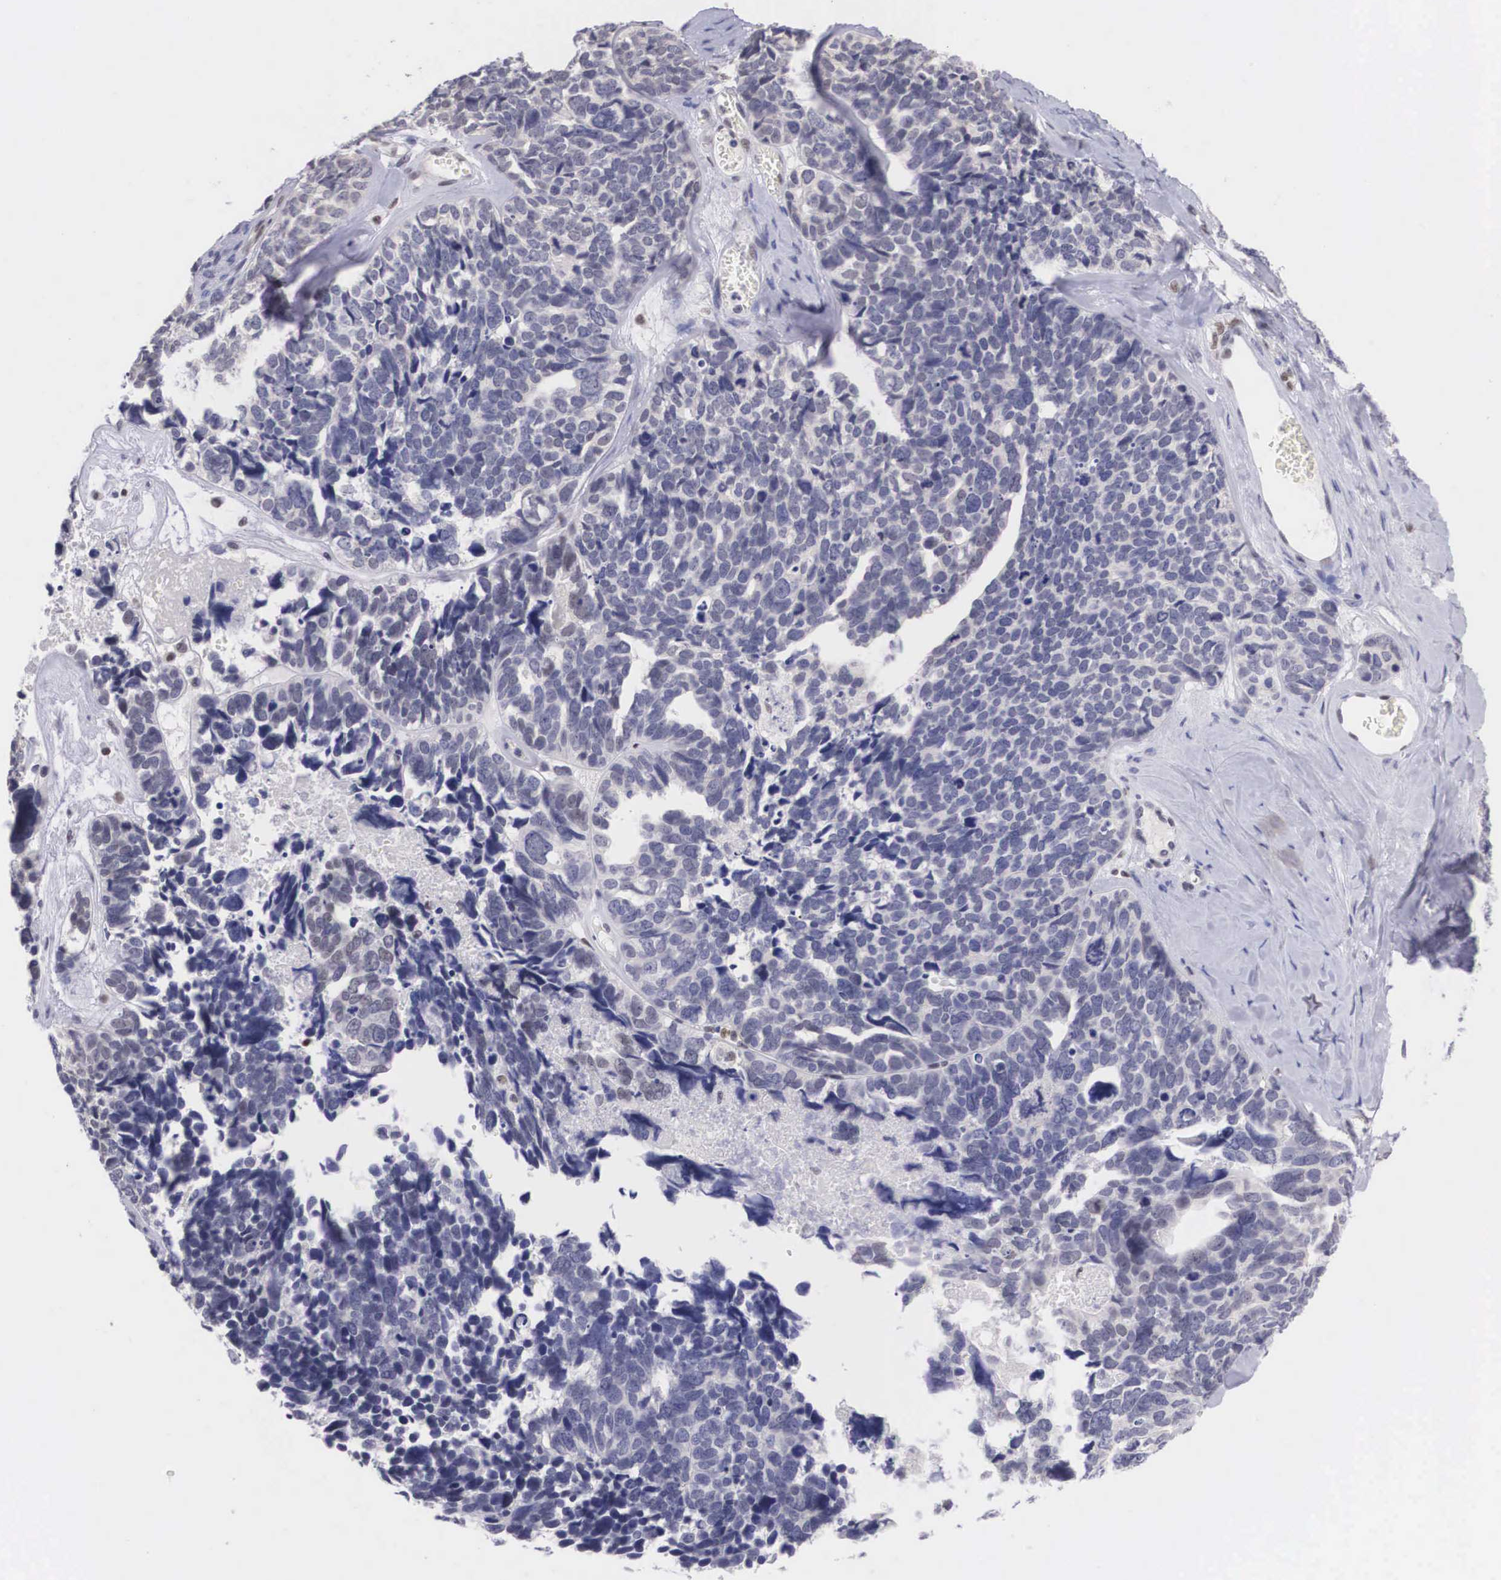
{"staining": {"intensity": "weak", "quantity": "25%-75%", "location": "nuclear"}, "tissue": "ovarian cancer", "cell_type": "Tumor cells", "image_type": "cancer", "snomed": [{"axis": "morphology", "description": "Cystadenocarcinoma, serous, NOS"}, {"axis": "topography", "description": "Ovary"}], "caption": "DAB (3,3'-diaminobenzidine) immunohistochemical staining of human serous cystadenocarcinoma (ovarian) reveals weak nuclear protein staining in approximately 25%-75% of tumor cells.", "gene": "ETV6", "patient": {"sex": "female", "age": 77}}